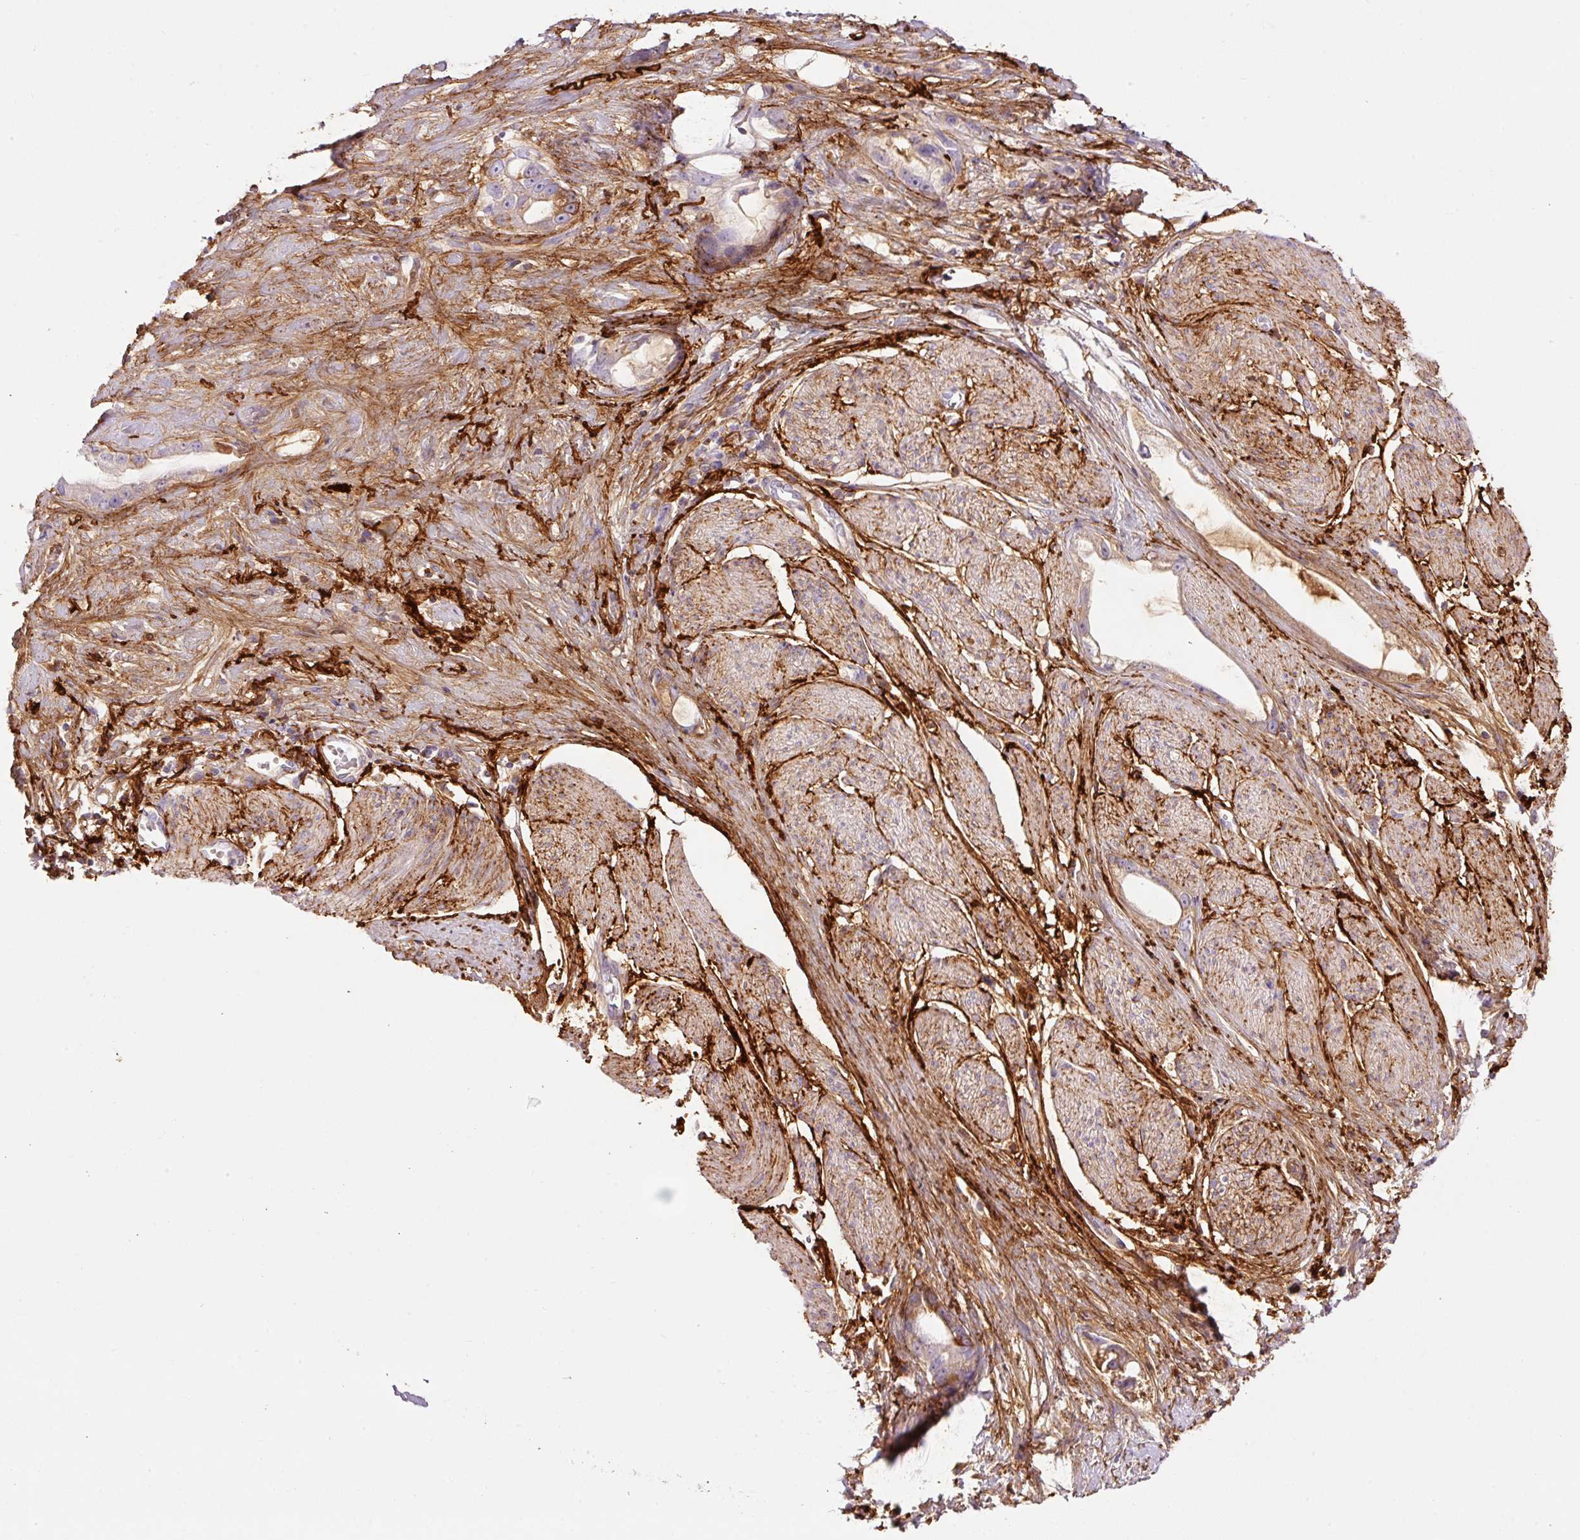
{"staining": {"intensity": "moderate", "quantity": "25%-75%", "location": "cytoplasmic/membranous"}, "tissue": "stomach cancer", "cell_type": "Tumor cells", "image_type": "cancer", "snomed": [{"axis": "morphology", "description": "Adenocarcinoma, NOS"}, {"axis": "topography", "description": "Stomach"}], "caption": "Immunohistochemical staining of human adenocarcinoma (stomach) exhibits medium levels of moderate cytoplasmic/membranous protein expression in approximately 25%-75% of tumor cells.", "gene": "MFAP4", "patient": {"sex": "male", "age": 55}}